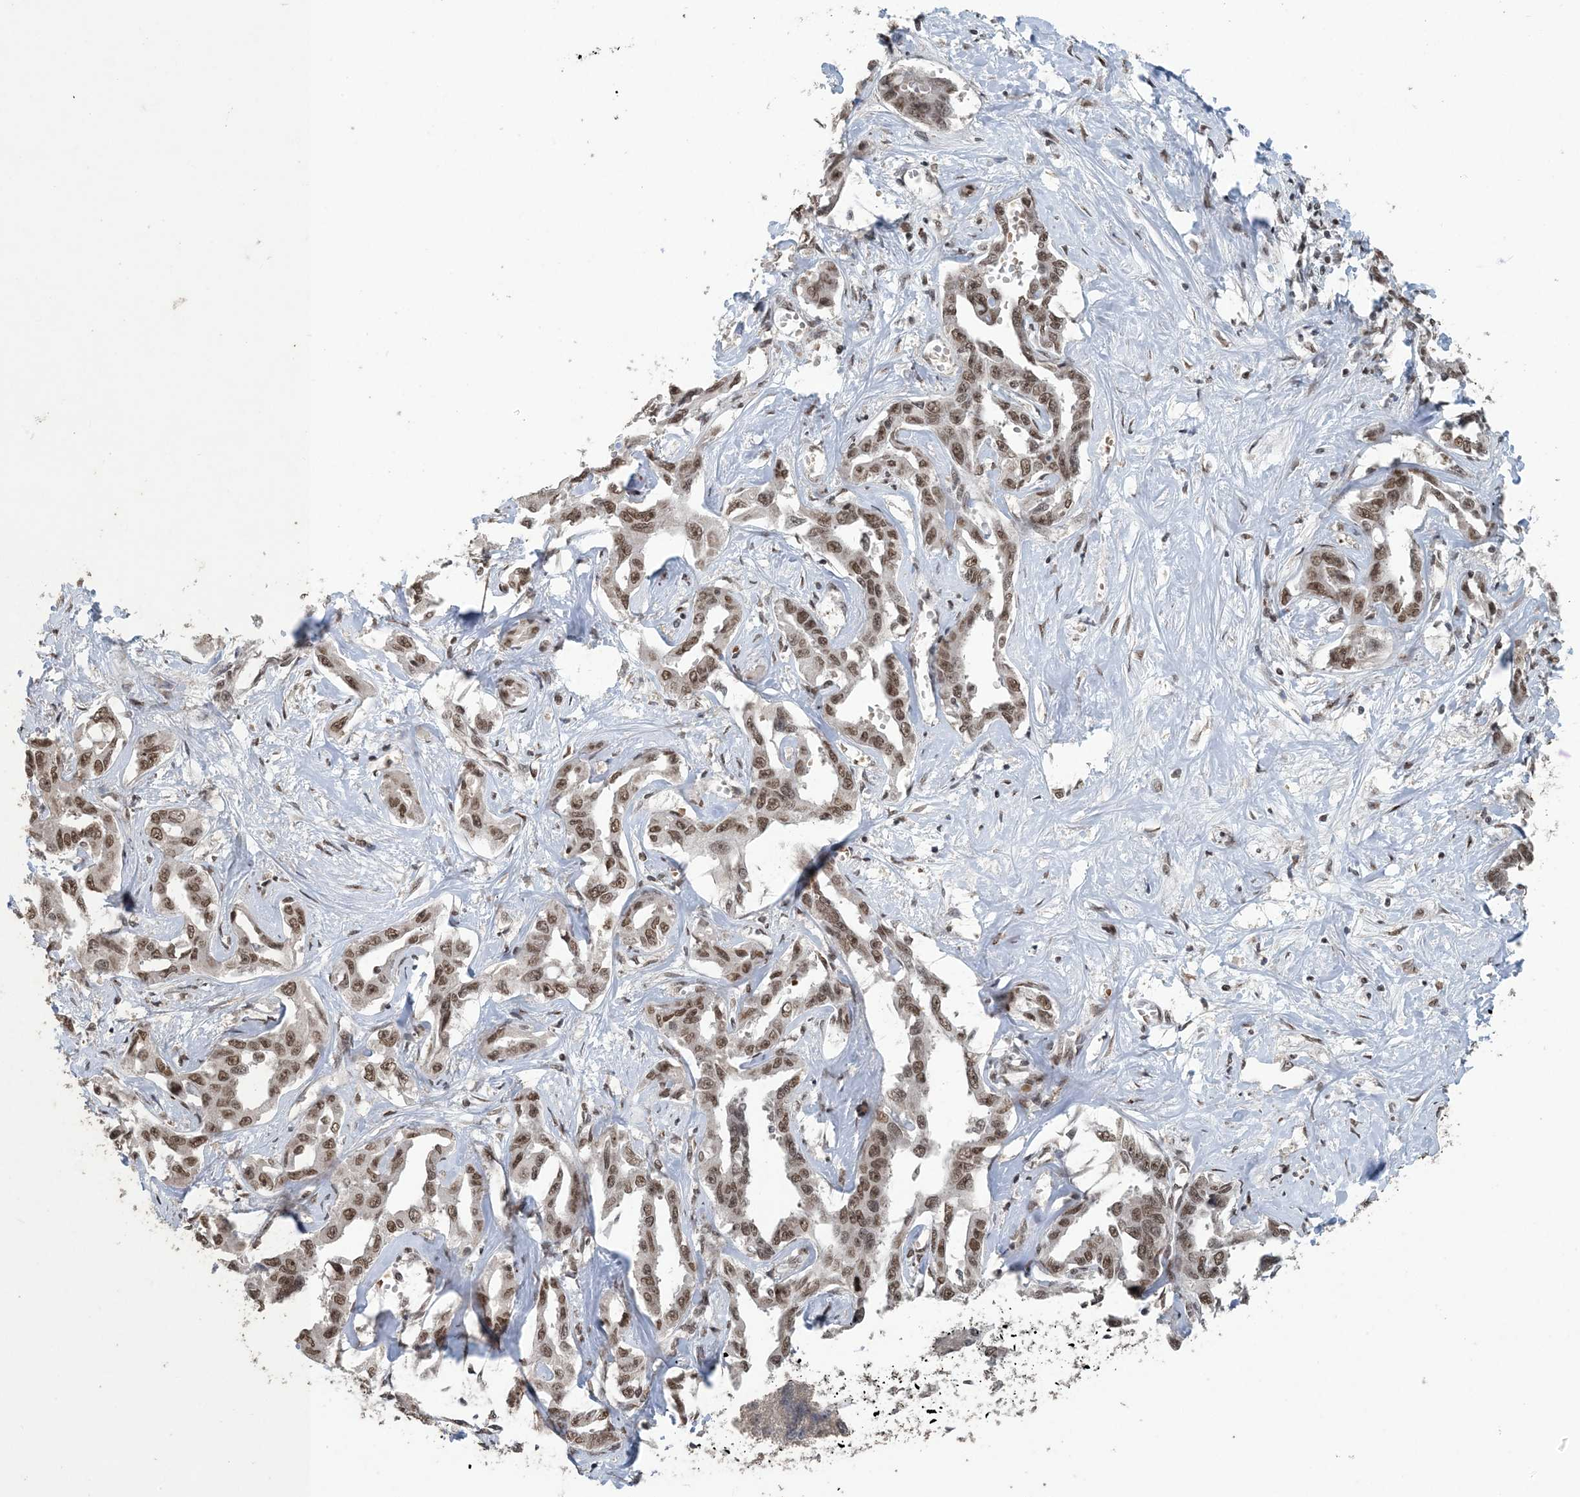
{"staining": {"intensity": "moderate", "quantity": ">75%", "location": "nuclear"}, "tissue": "liver cancer", "cell_type": "Tumor cells", "image_type": "cancer", "snomed": [{"axis": "morphology", "description": "Cholangiocarcinoma"}, {"axis": "topography", "description": "Liver"}], "caption": "Immunohistochemical staining of human cholangiocarcinoma (liver) displays medium levels of moderate nuclear staining in approximately >75% of tumor cells.", "gene": "MBD2", "patient": {"sex": "male", "age": 59}}